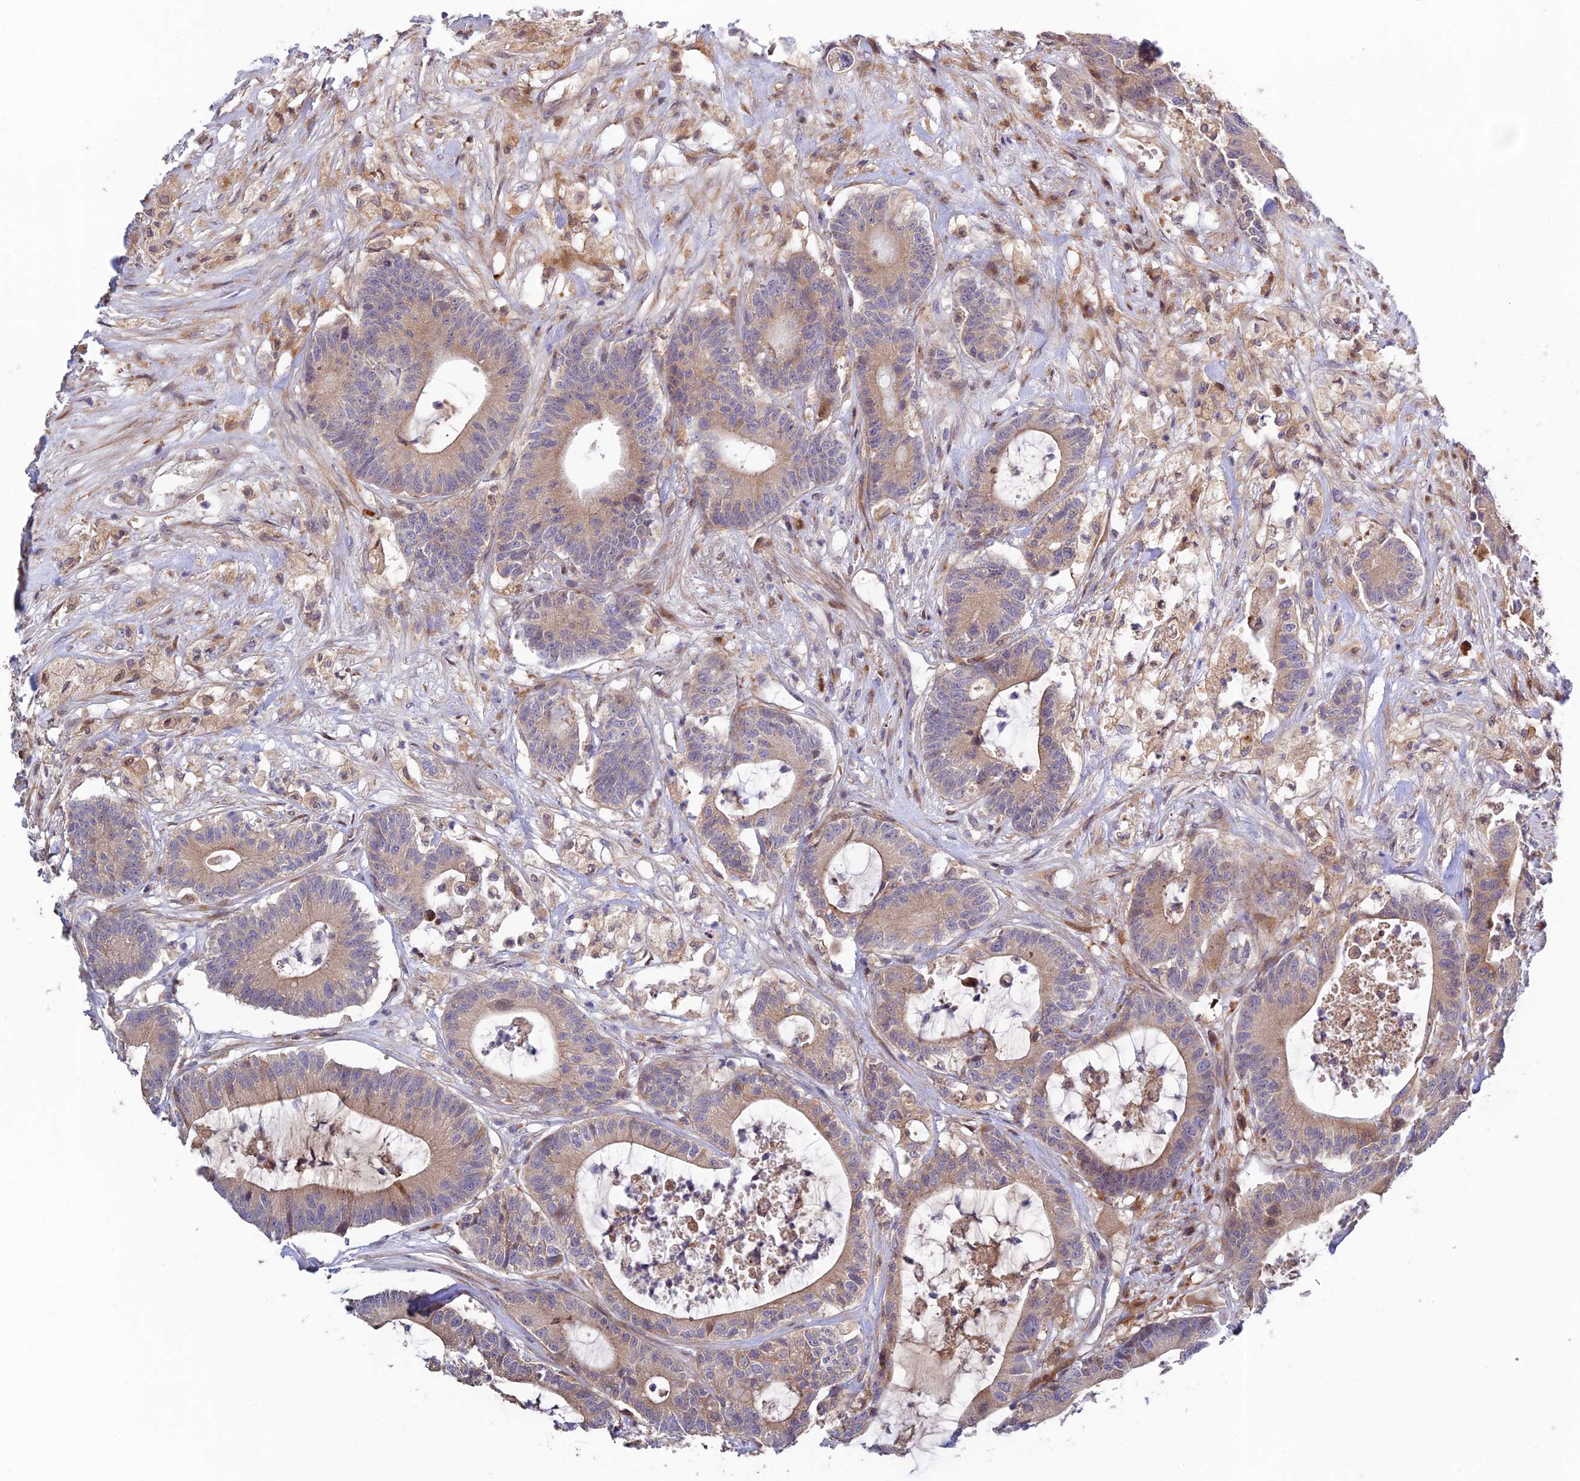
{"staining": {"intensity": "weak", "quantity": "25%-75%", "location": "cytoplasmic/membranous"}, "tissue": "colorectal cancer", "cell_type": "Tumor cells", "image_type": "cancer", "snomed": [{"axis": "morphology", "description": "Adenocarcinoma, NOS"}, {"axis": "topography", "description": "Colon"}], "caption": "Colorectal cancer stained with a protein marker reveals weak staining in tumor cells.", "gene": "FUOM", "patient": {"sex": "female", "age": 84}}